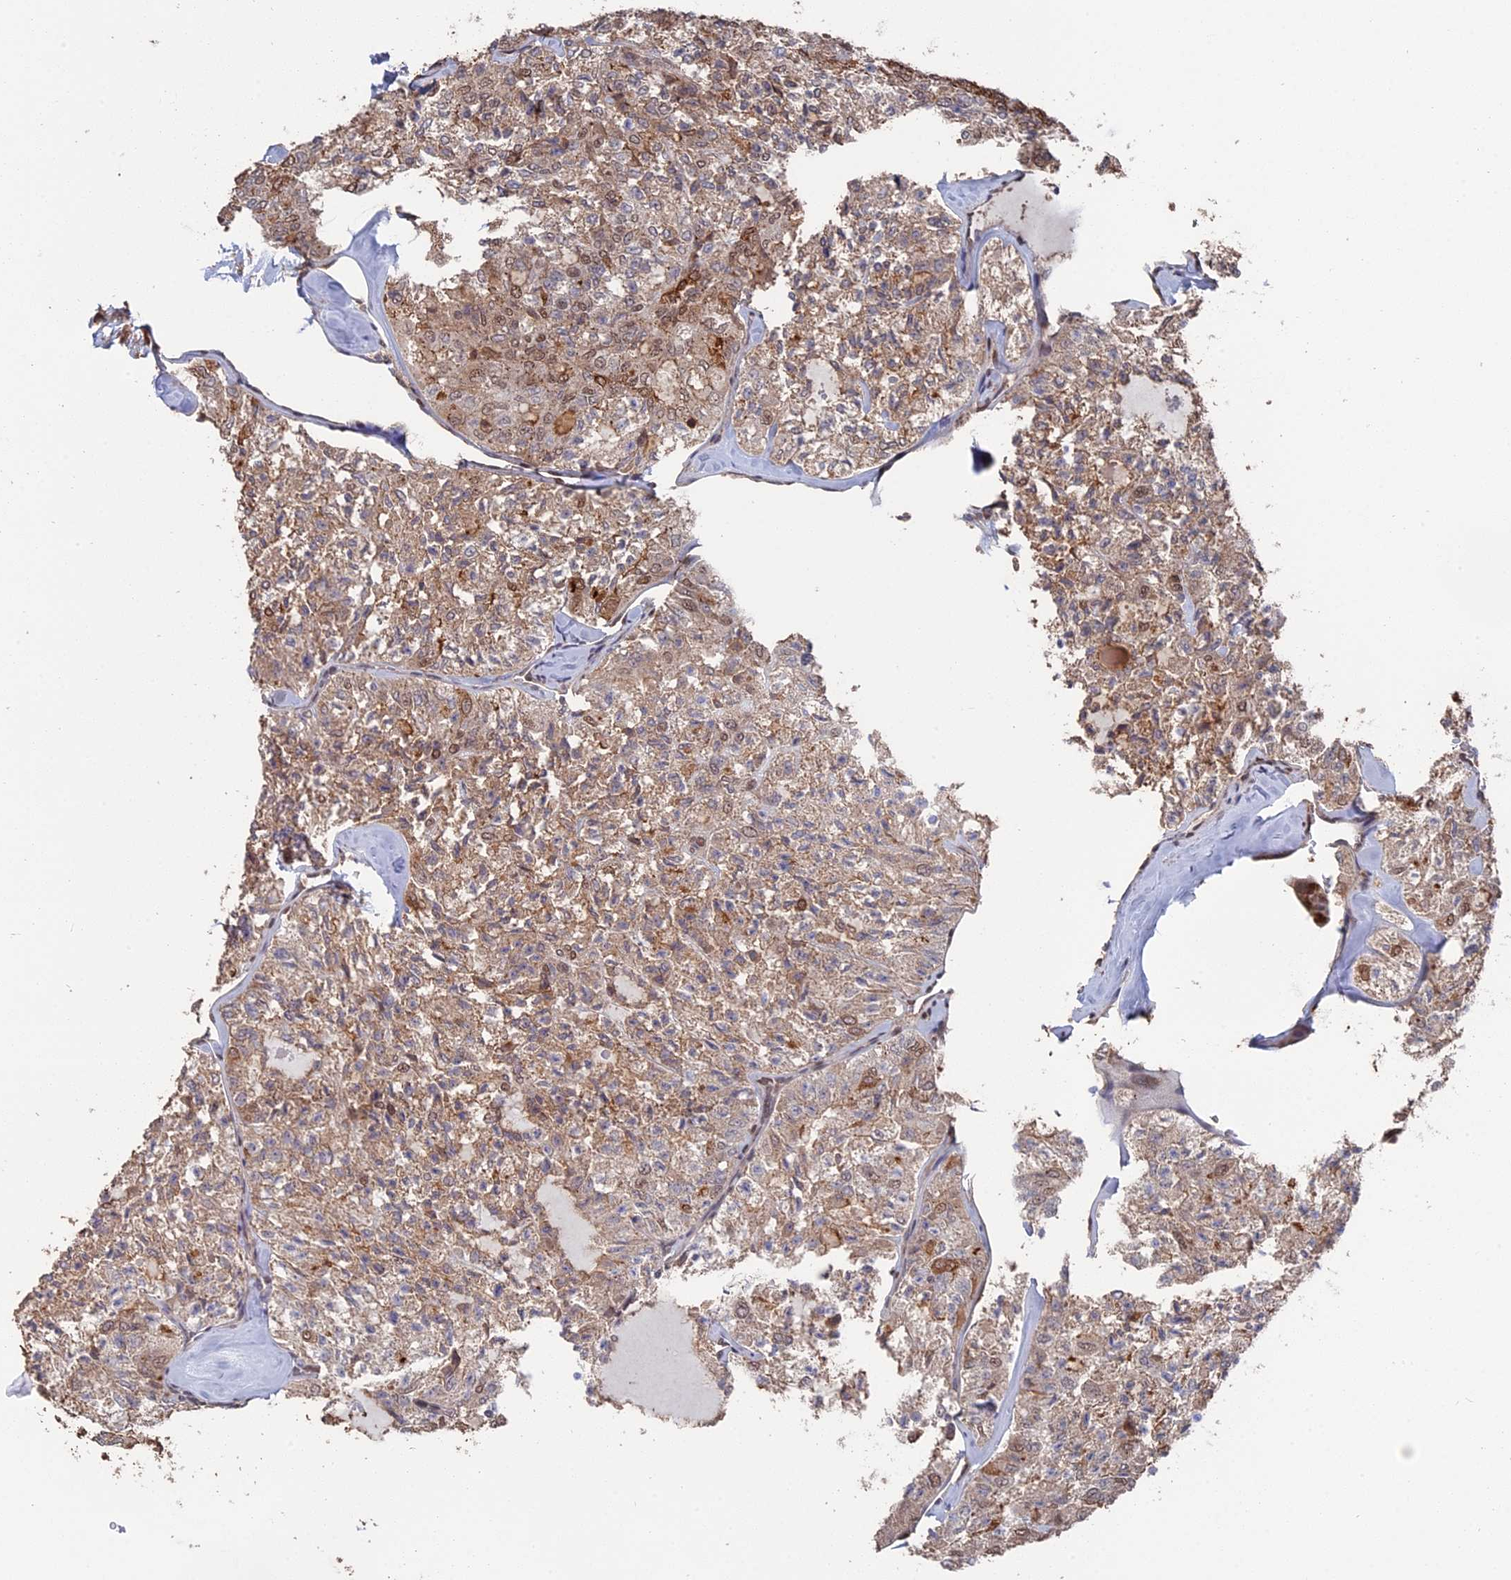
{"staining": {"intensity": "weak", "quantity": "<25%", "location": "cytoplasmic/membranous,nuclear"}, "tissue": "thyroid cancer", "cell_type": "Tumor cells", "image_type": "cancer", "snomed": [{"axis": "morphology", "description": "Follicular adenoma carcinoma, NOS"}, {"axis": "topography", "description": "Thyroid gland"}], "caption": "Immunohistochemistry photomicrograph of neoplastic tissue: human follicular adenoma carcinoma (thyroid) stained with DAB exhibits no significant protein expression in tumor cells.", "gene": "MYBL2", "patient": {"sex": "male", "age": 75}}